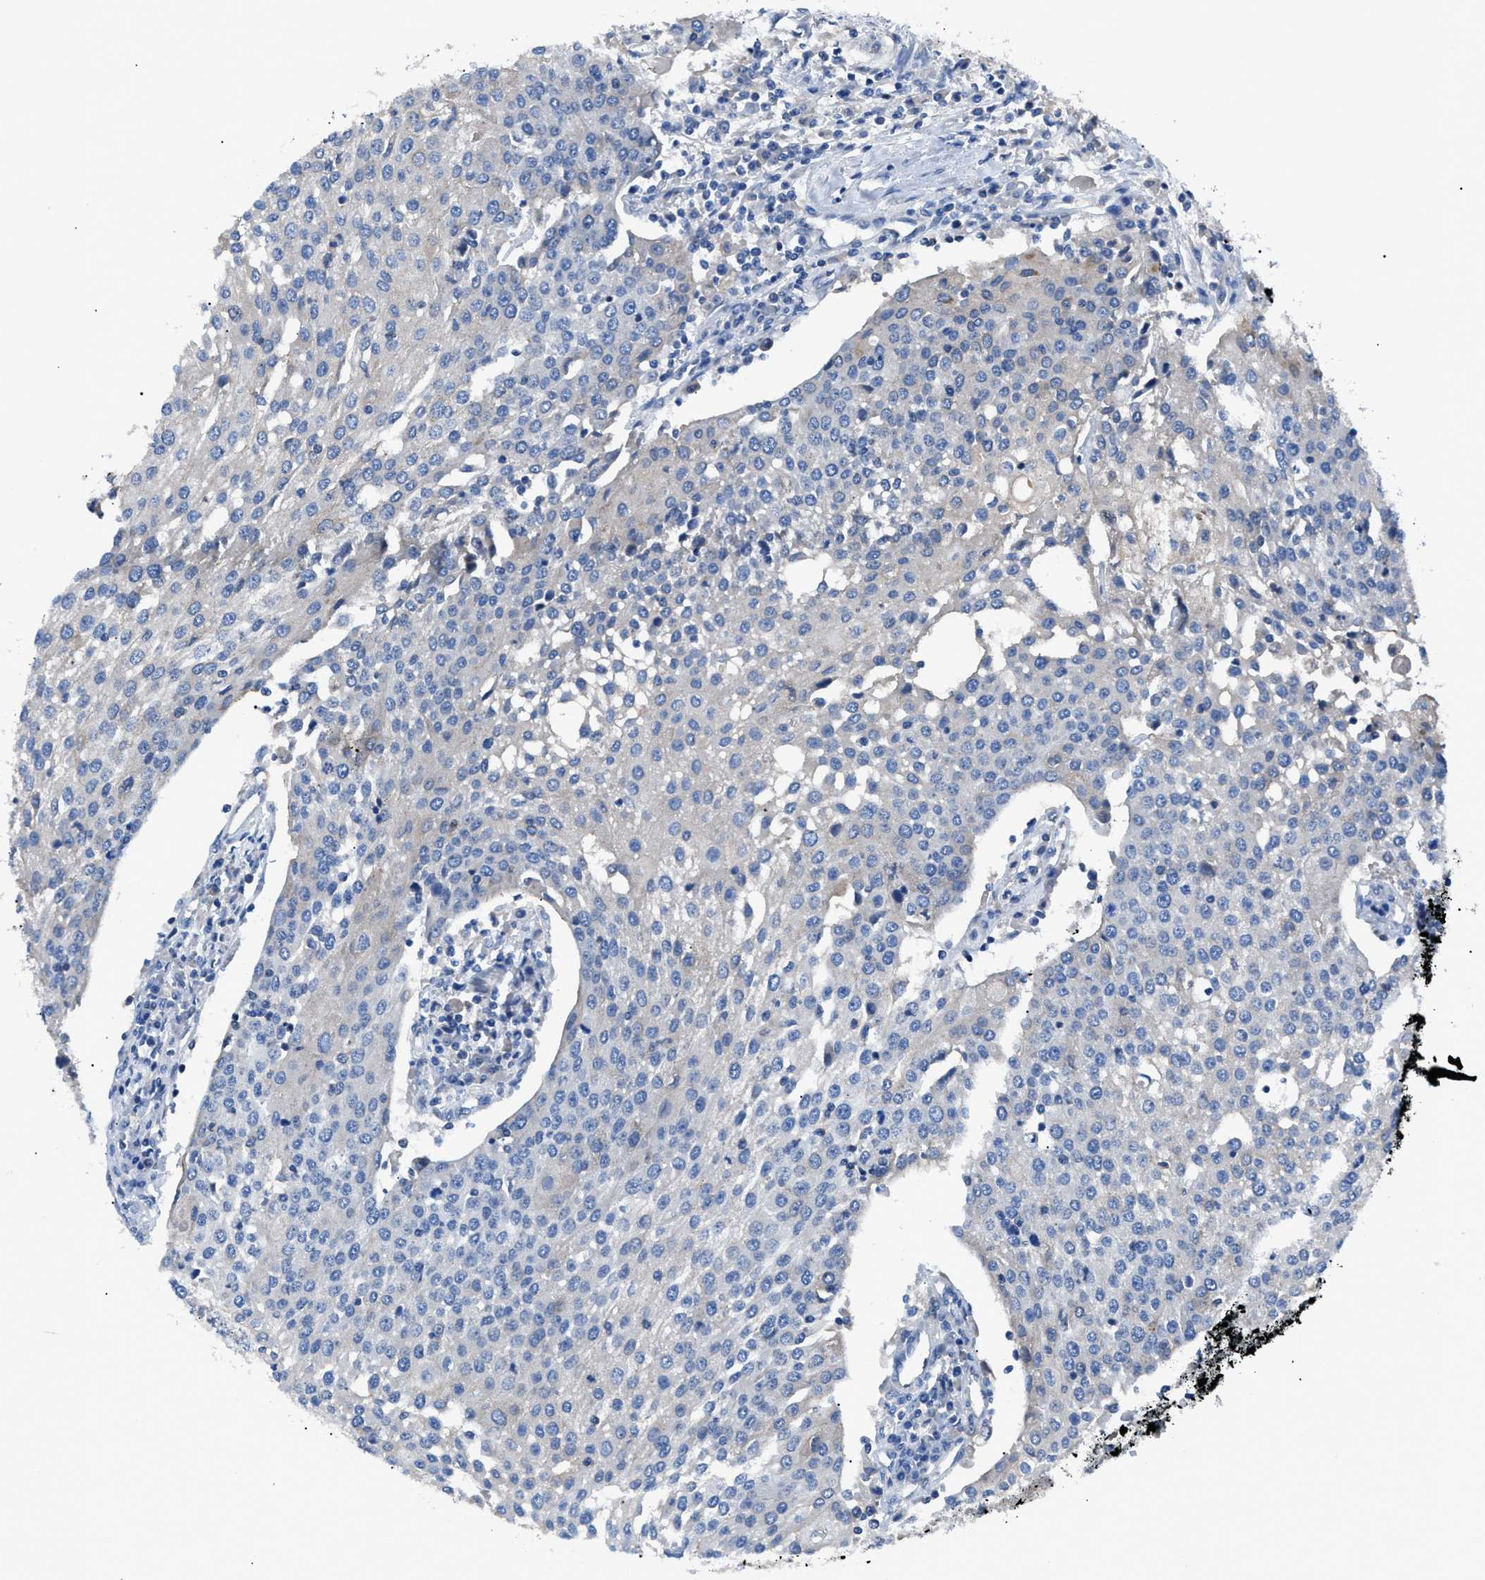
{"staining": {"intensity": "negative", "quantity": "none", "location": "none"}, "tissue": "urothelial cancer", "cell_type": "Tumor cells", "image_type": "cancer", "snomed": [{"axis": "morphology", "description": "Urothelial carcinoma, High grade"}, {"axis": "topography", "description": "Urinary bladder"}], "caption": "IHC photomicrograph of high-grade urothelial carcinoma stained for a protein (brown), which displays no staining in tumor cells.", "gene": "ZDHHC24", "patient": {"sex": "female", "age": 85}}